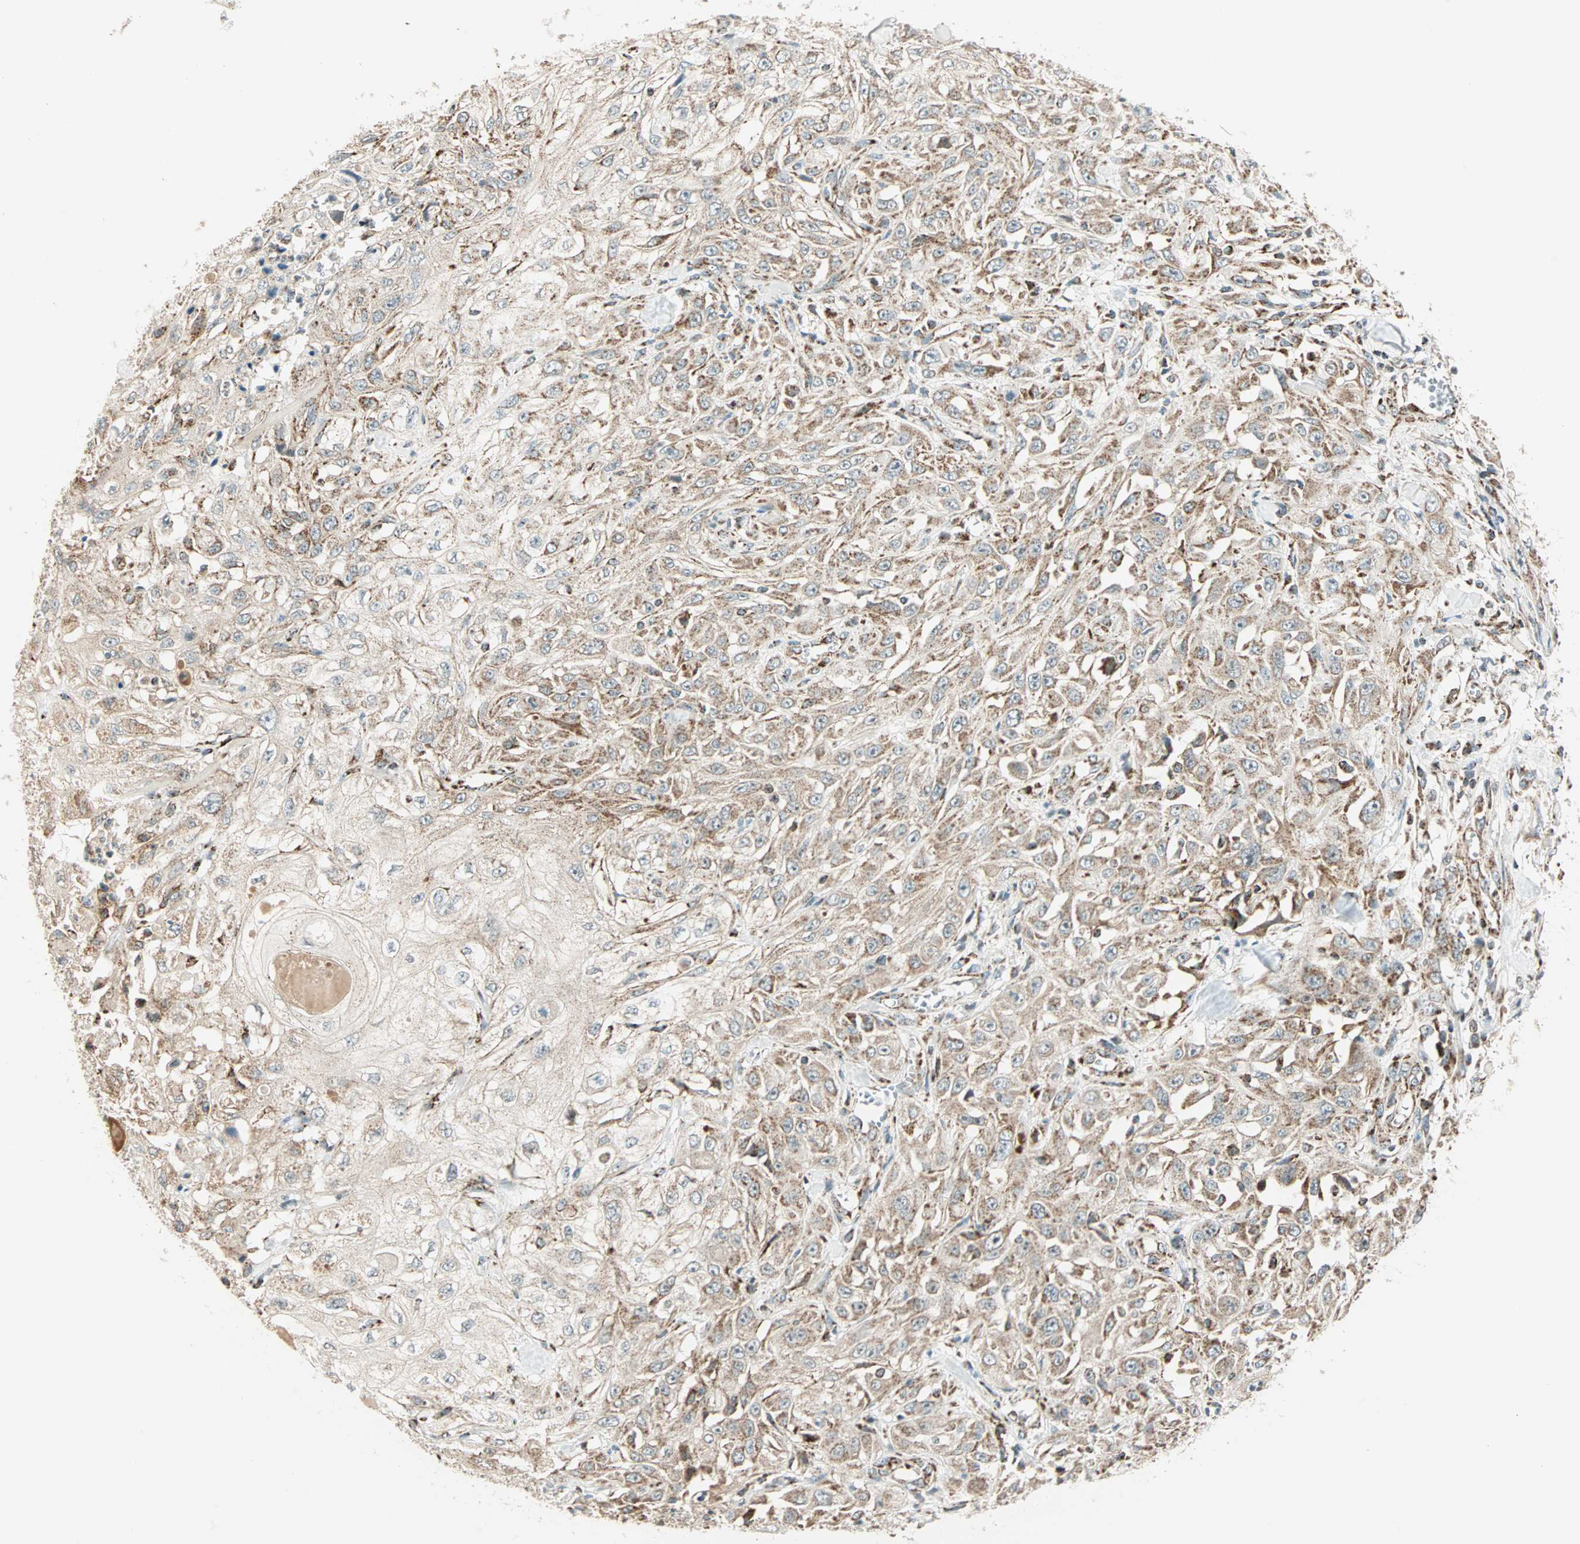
{"staining": {"intensity": "weak", "quantity": ">75%", "location": "cytoplasmic/membranous"}, "tissue": "skin cancer", "cell_type": "Tumor cells", "image_type": "cancer", "snomed": [{"axis": "morphology", "description": "Squamous cell carcinoma, NOS"}, {"axis": "morphology", "description": "Squamous cell carcinoma, metastatic, NOS"}, {"axis": "topography", "description": "Skin"}, {"axis": "topography", "description": "Lymph node"}], "caption": "Protein staining reveals weak cytoplasmic/membranous expression in approximately >75% of tumor cells in skin cancer (metastatic squamous cell carcinoma).", "gene": "SPRY4", "patient": {"sex": "male", "age": 75}}